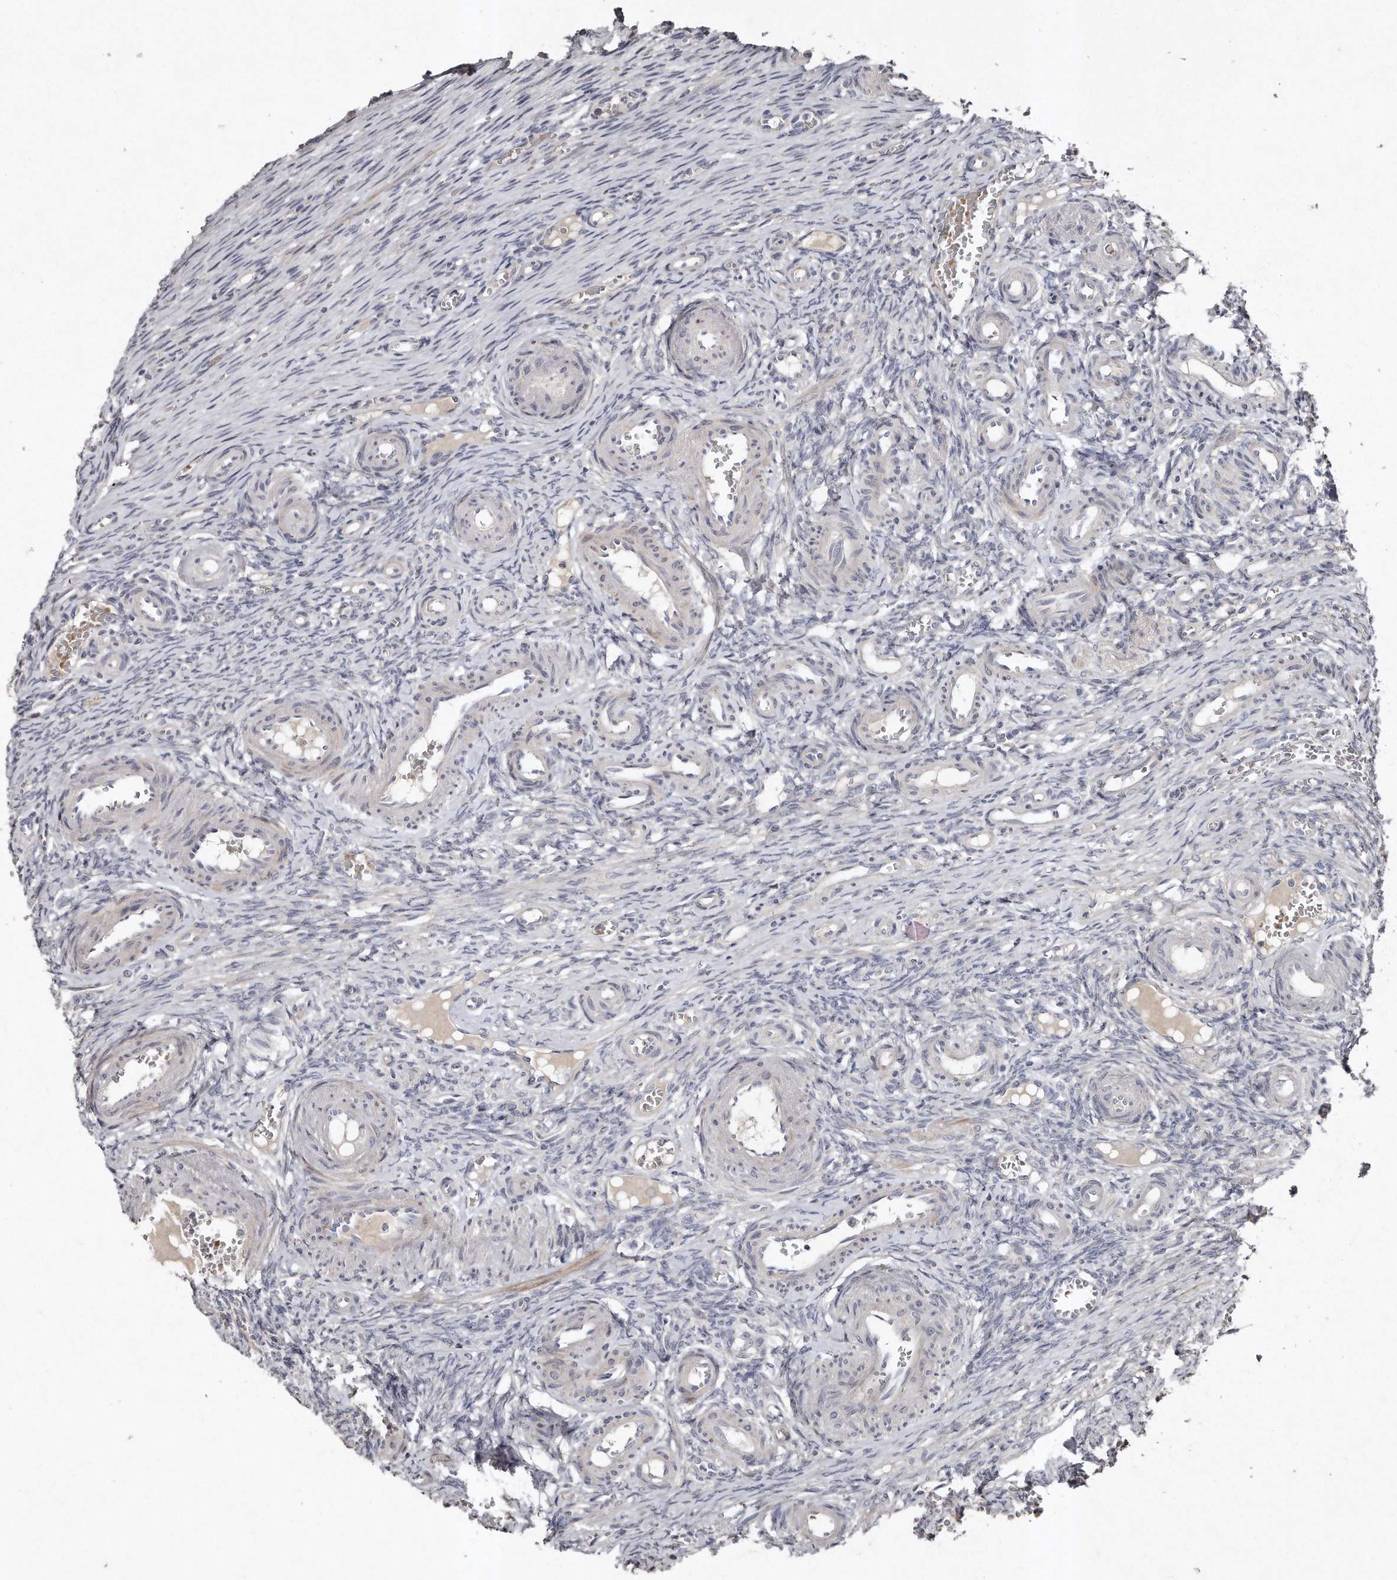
{"staining": {"intensity": "negative", "quantity": "none", "location": "none"}, "tissue": "ovary", "cell_type": "Ovarian stroma cells", "image_type": "normal", "snomed": [{"axis": "morphology", "description": "Adenocarcinoma, NOS"}, {"axis": "topography", "description": "Endometrium"}], "caption": "A high-resolution photomicrograph shows immunohistochemistry (IHC) staining of normal ovary, which shows no significant expression in ovarian stroma cells. (DAB (3,3'-diaminobenzidine) immunohistochemistry (IHC) visualized using brightfield microscopy, high magnification).", "gene": "TECR", "patient": {"sex": "female", "age": 32}}